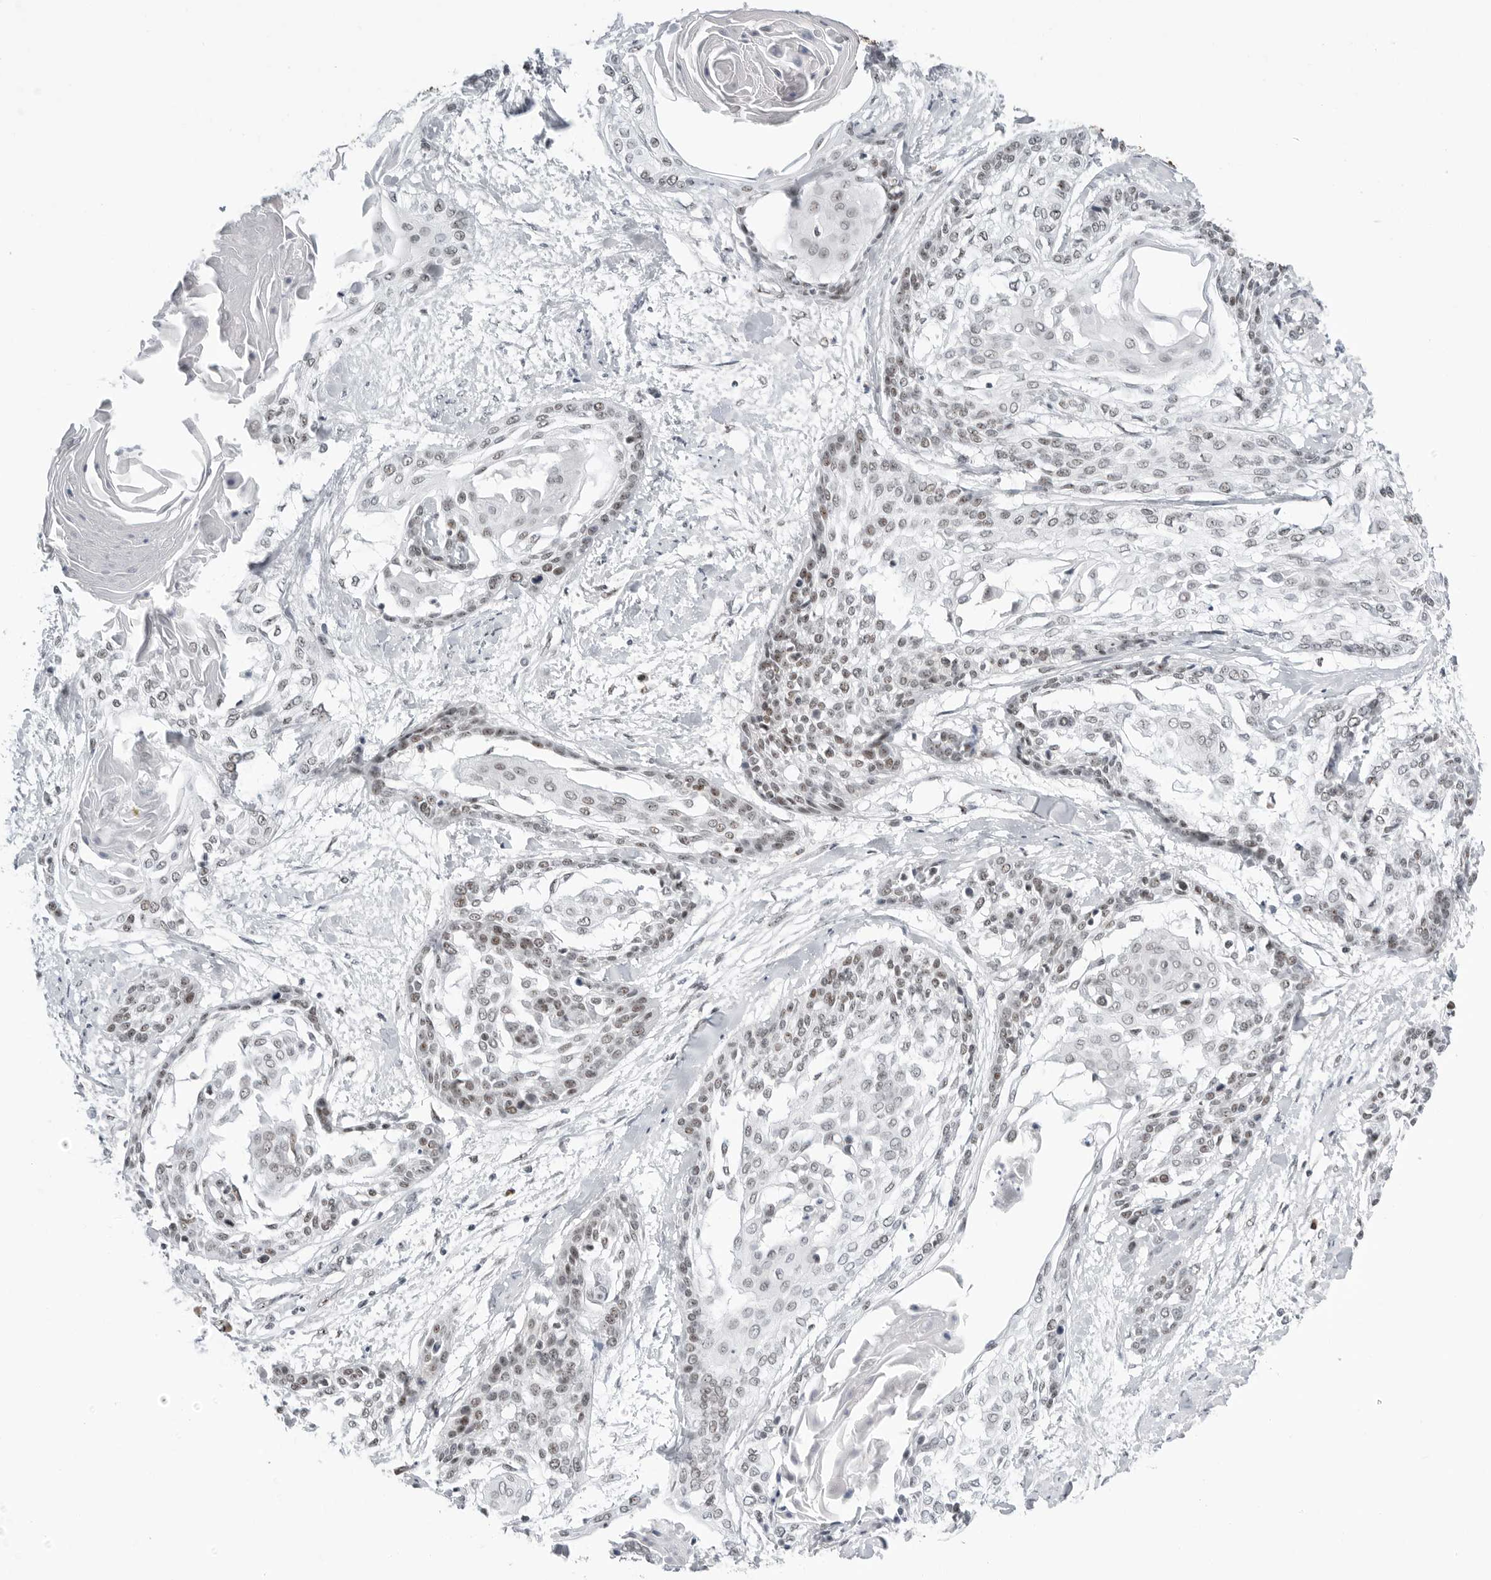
{"staining": {"intensity": "weak", "quantity": "25%-75%", "location": "nuclear"}, "tissue": "cervical cancer", "cell_type": "Tumor cells", "image_type": "cancer", "snomed": [{"axis": "morphology", "description": "Squamous cell carcinoma, NOS"}, {"axis": "topography", "description": "Cervix"}], "caption": "Squamous cell carcinoma (cervical) tissue shows weak nuclear staining in about 25%-75% of tumor cells (Stains: DAB in brown, nuclei in blue, Microscopy: brightfield microscopy at high magnification).", "gene": "WRAP53", "patient": {"sex": "female", "age": 57}}